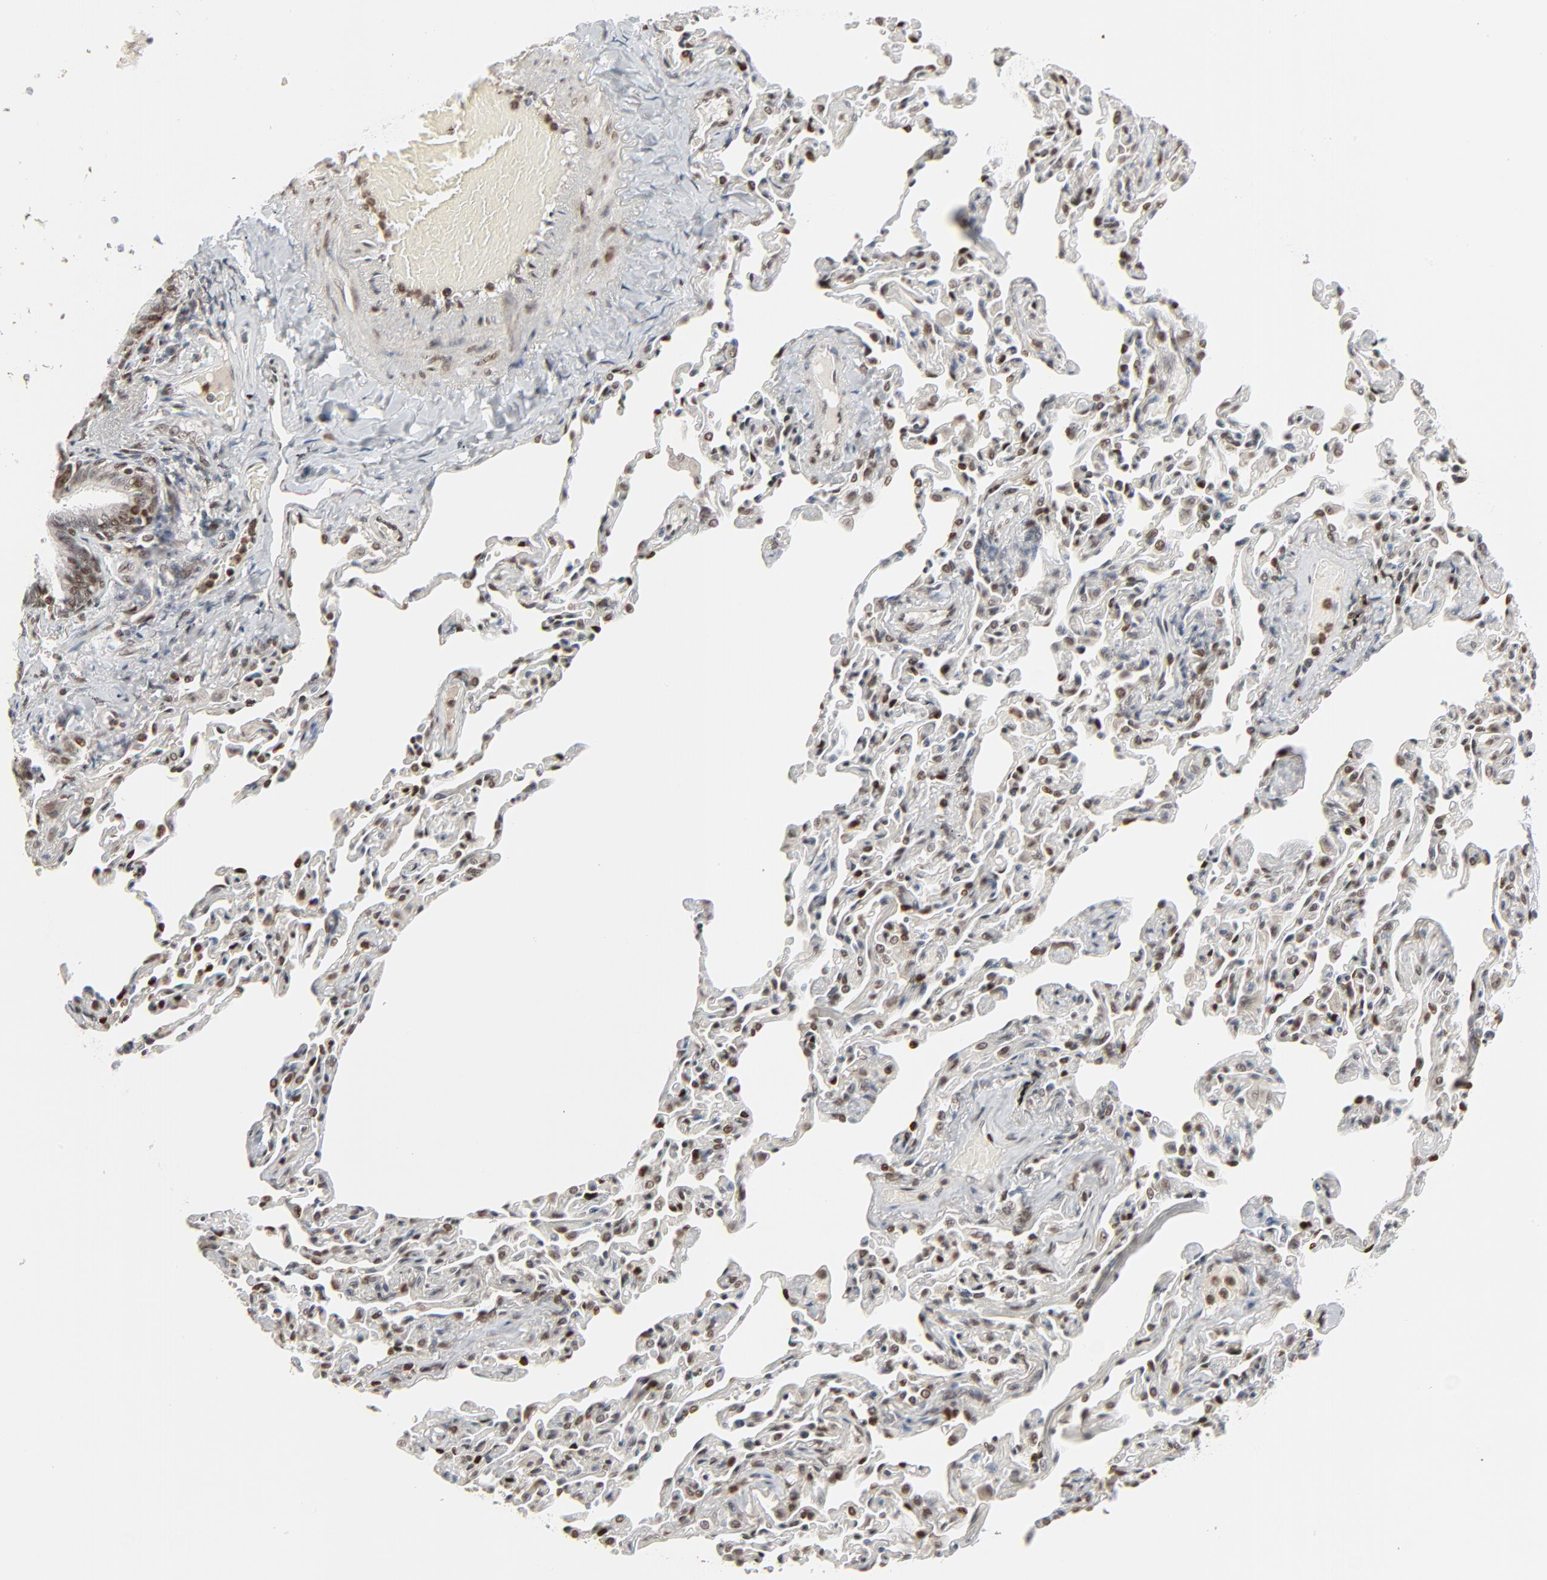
{"staining": {"intensity": "strong", "quantity": ">75%", "location": "nuclear"}, "tissue": "bronchus", "cell_type": "Respiratory epithelial cells", "image_type": "normal", "snomed": [{"axis": "morphology", "description": "Normal tissue, NOS"}, {"axis": "topography", "description": "Lung"}], "caption": "Immunohistochemical staining of unremarkable human bronchus reveals >75% levels of strong nuclear protein expression in about >75% of respiratory epithelial cells.", "gene": "CUX1", "patient": {"sex": "male", "age": 64}}